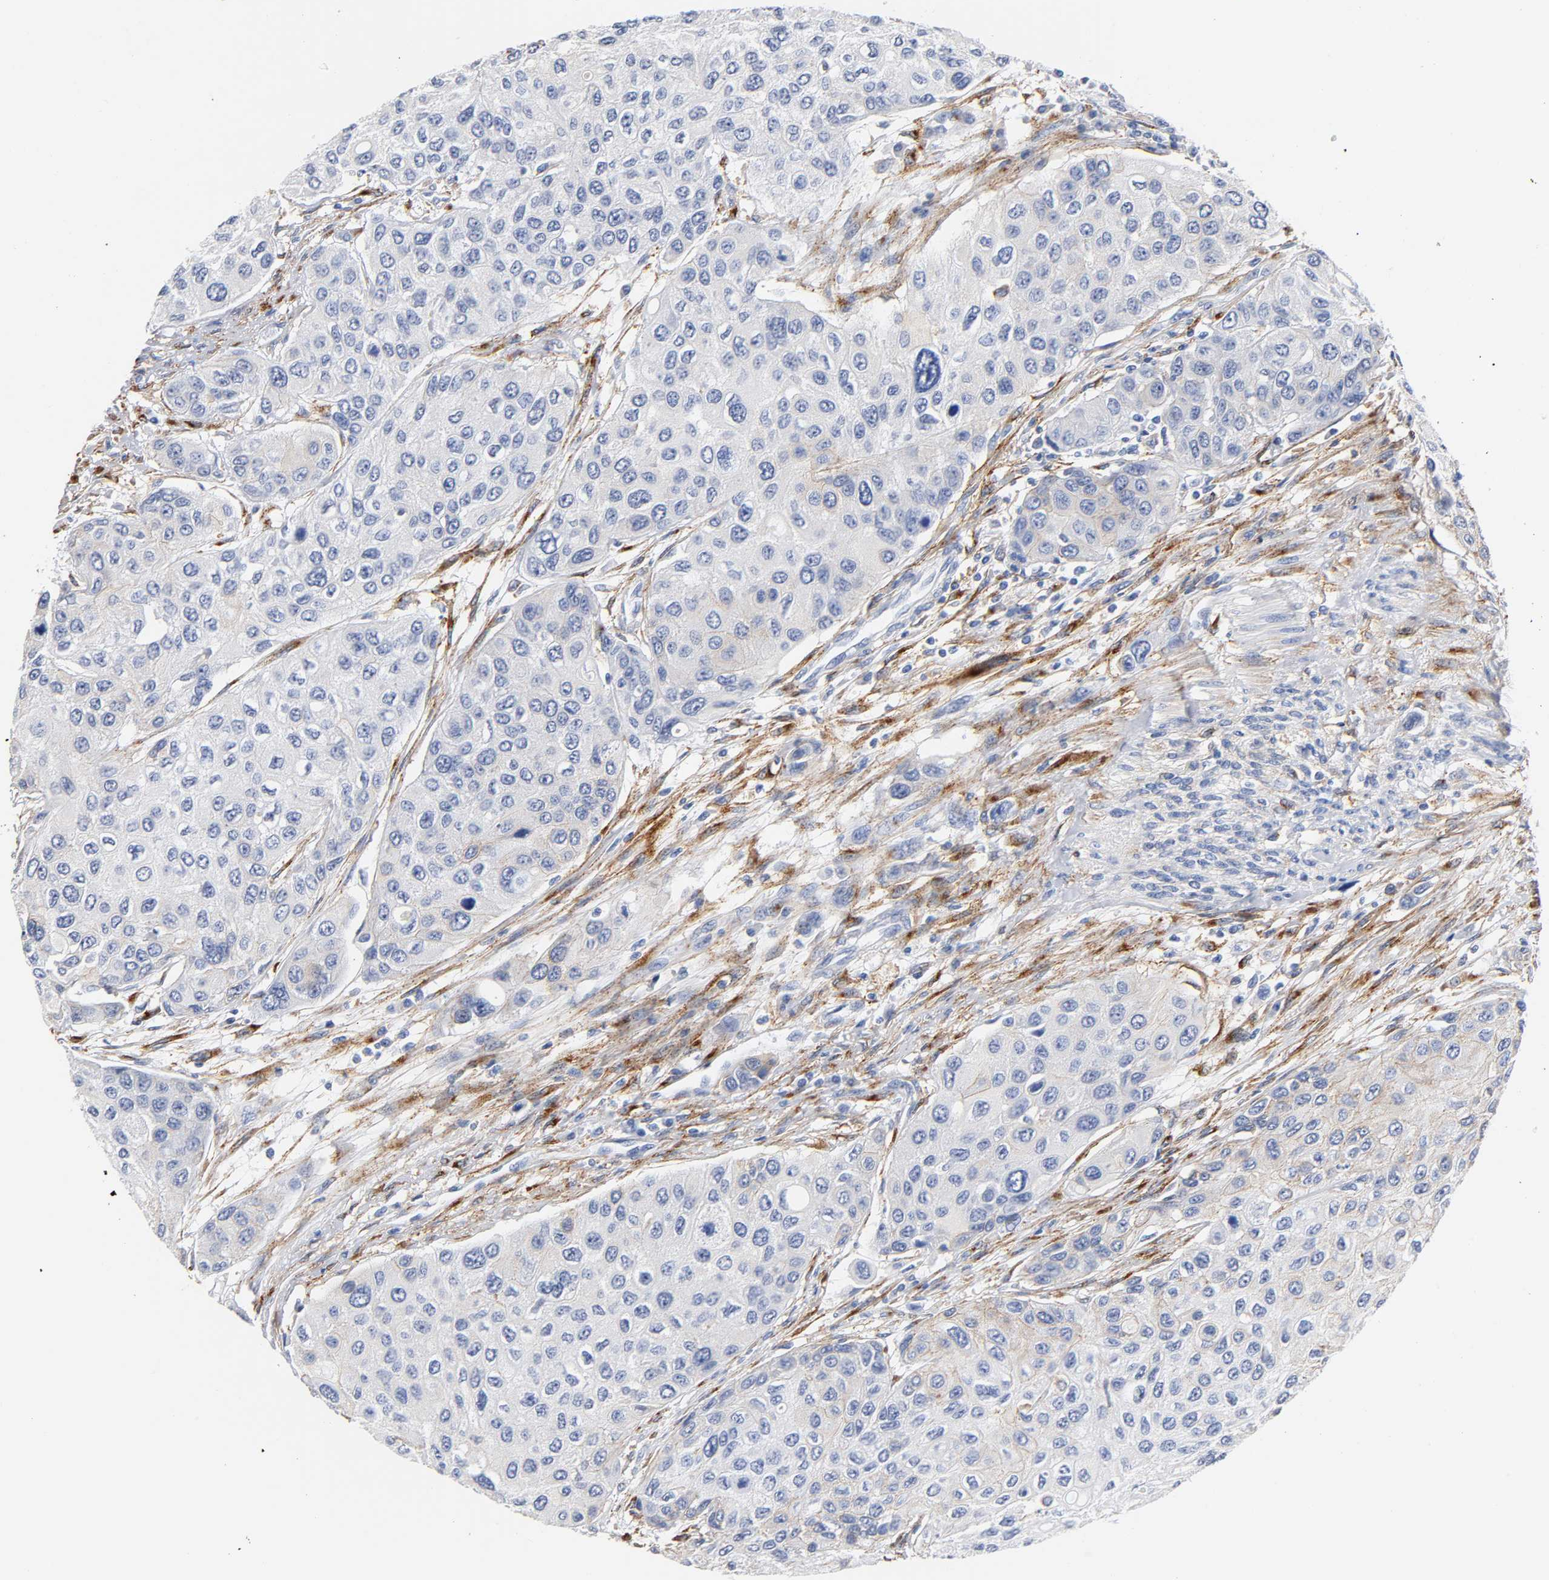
{"staining": {"intensity": "negative", "quantity": "none", "location": "none"}, "tissue": "urothelial cancer", "cell_type": "Tumor cells", "image_type": "cancer", "snomed": [{"axis": "morphology", "description": "Urothelial carcinoma, High grade"}, {"axis": "topography", "description": "Urinary bladder"}], "caption": "This is a micrograph of IHC staining of urothelial cancer, which shows no positivity in tumor cells.", "gene": "LRP1", "patient": {"sex": "female", "age": 56}}